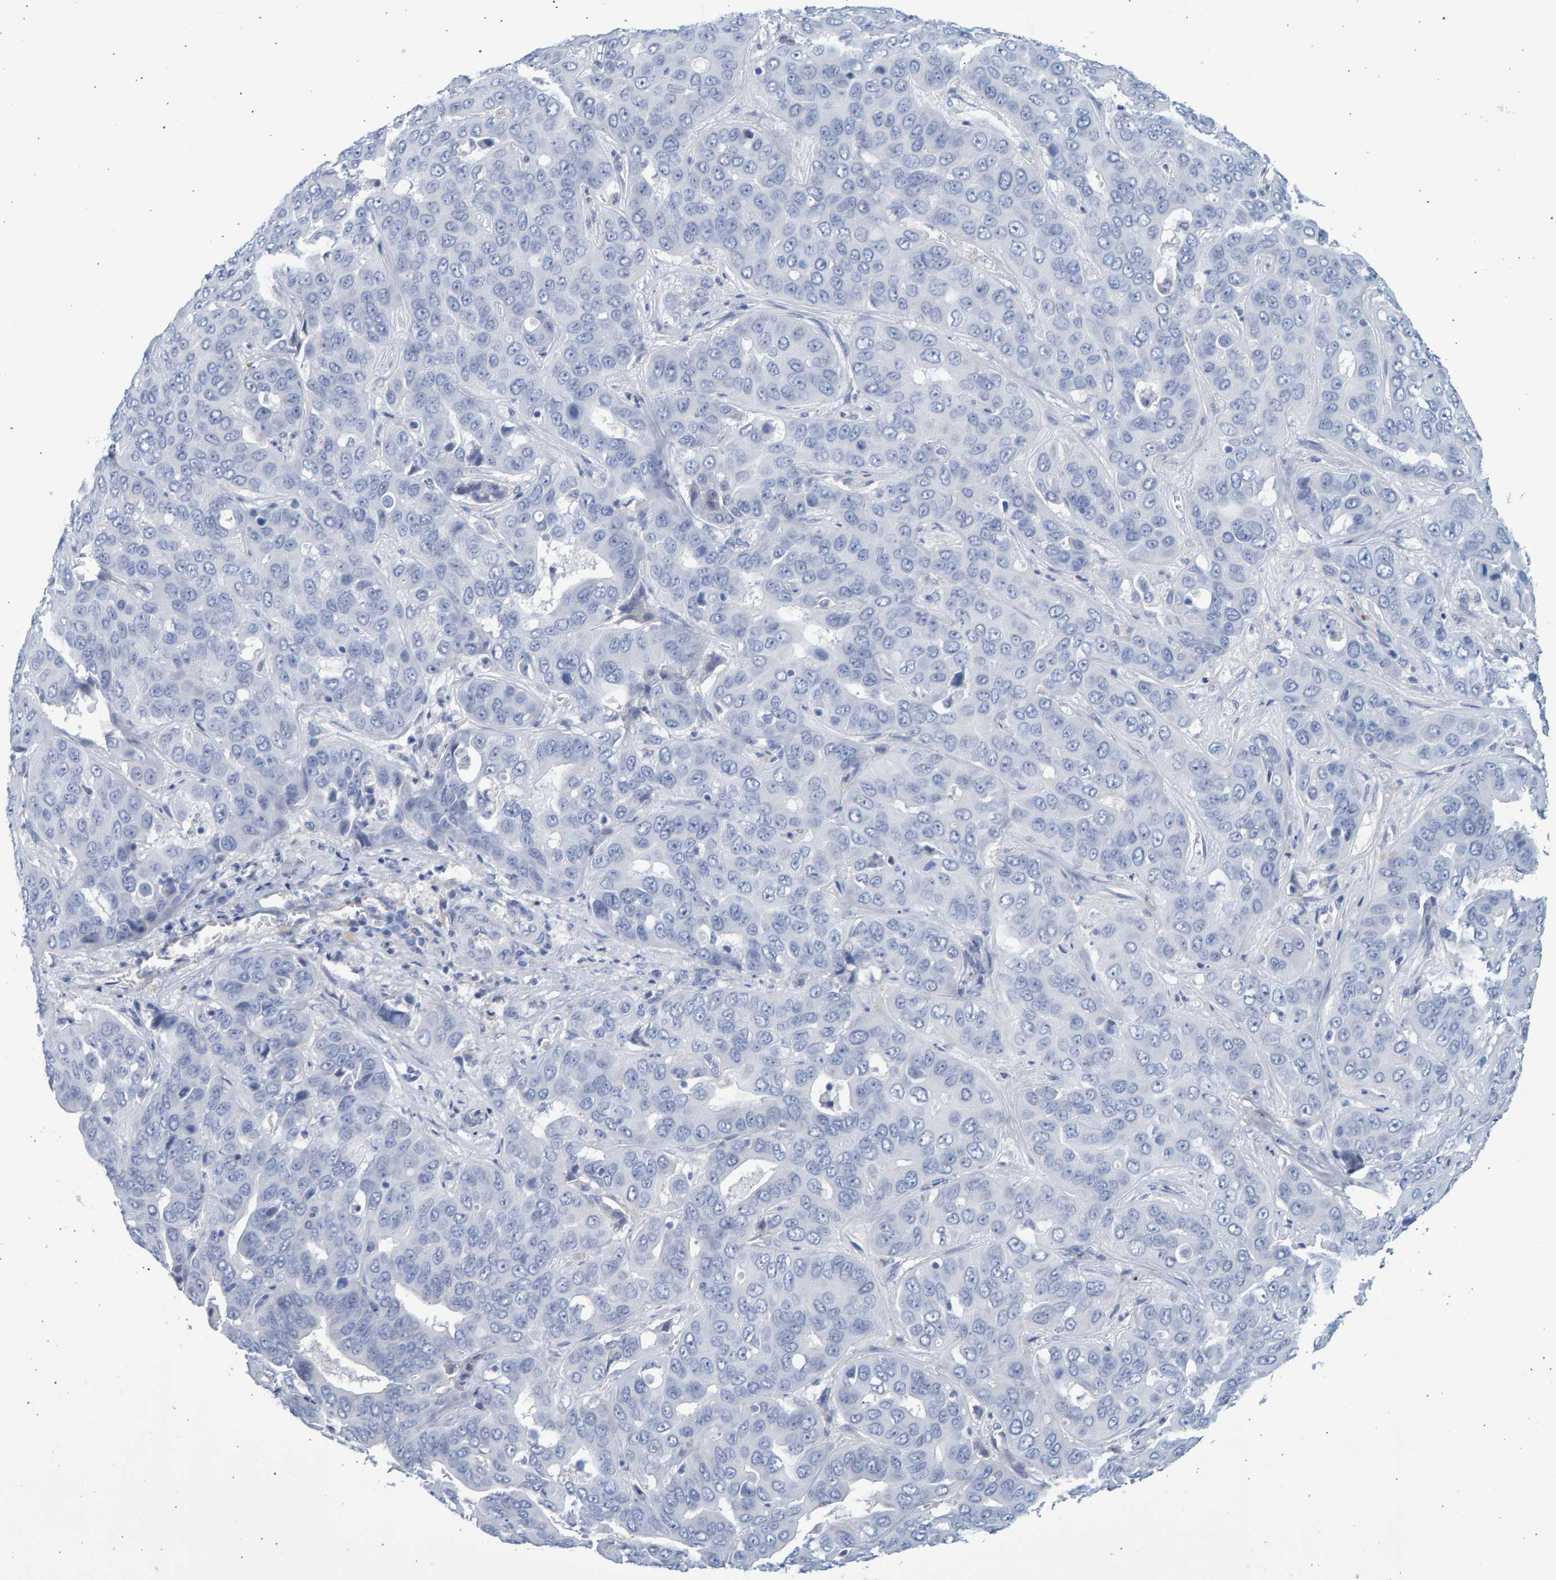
{"staining": {"intensity": "negative", "quantity": "none", "location": "none"}, "tissue": "liver cancer", "cell_type": "Tumor cells", "image_type": "cancer", "snomed": [{"axis": "morphology", "description": "Cholangiocarcinoma"}, {"axis": "topography", "description": "Liver"}], "caption": "Liver cancer was stained to show a protein in brown. There is no significant staining in tumor cells.", "gene": "SLC34A3", "patient": {"sex": "female", "age": 52}}